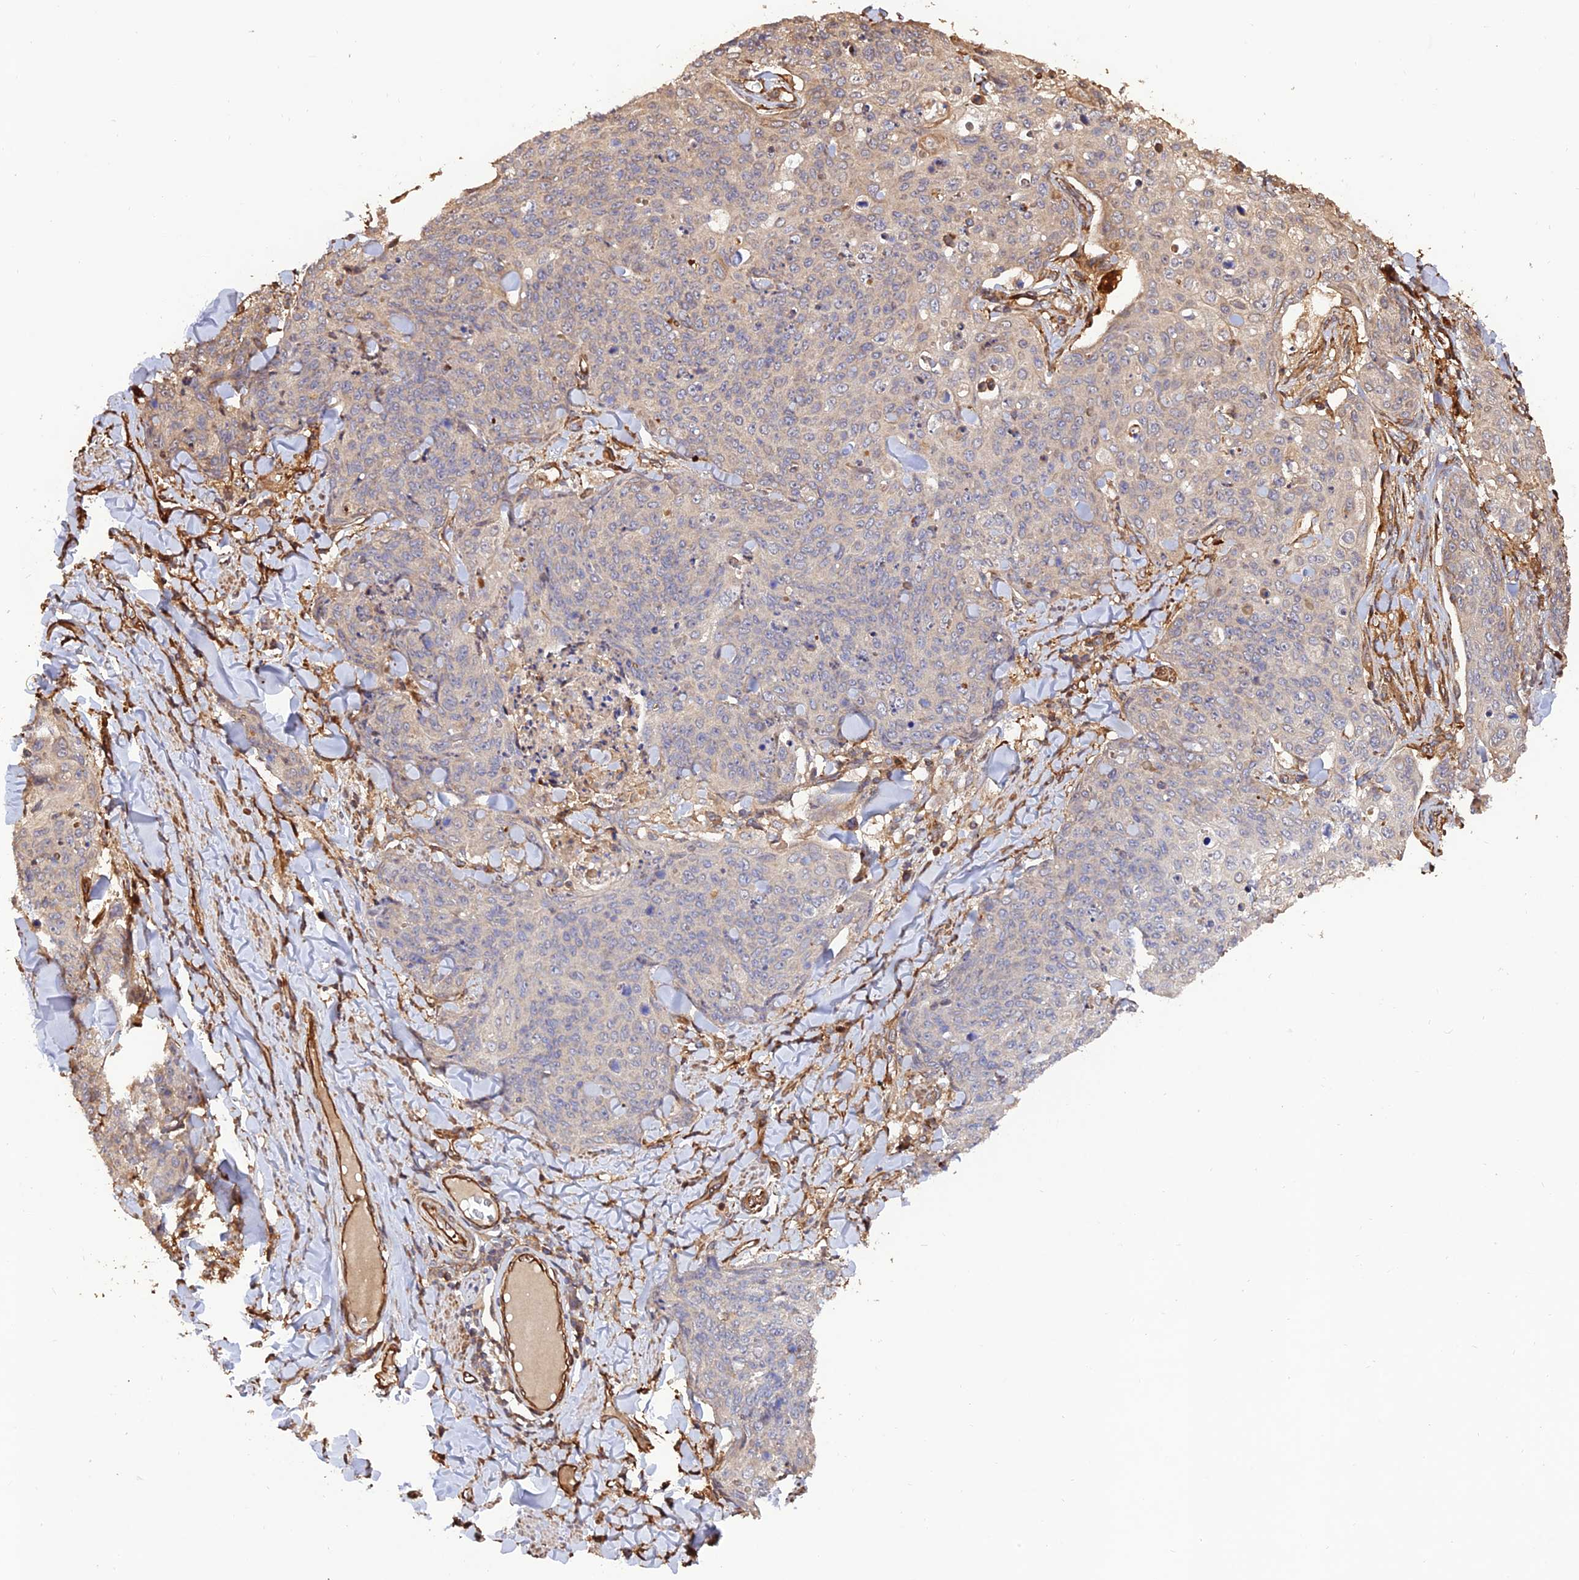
{"staining": {"intensity": "weak", "quantity": "<25%", "location": "cytoplasmic/membranous"}, "tissue": "skin cancer", "cell_type": "Tumor cells", "image_type": "cancer", "snomed": [{"axis": "morphology", "description": "Squamous cell carcinoma, NOS"}, {"axis": "topography", "description": "Skin"}, {"axis": "topography", "description": "Vulva"}], "caption": "Tumor cells are negative for protein expression in human skin squamous cell carcinoma.", "gene": "CREBL2", "patient": {"sex": "female", "age": 85}}